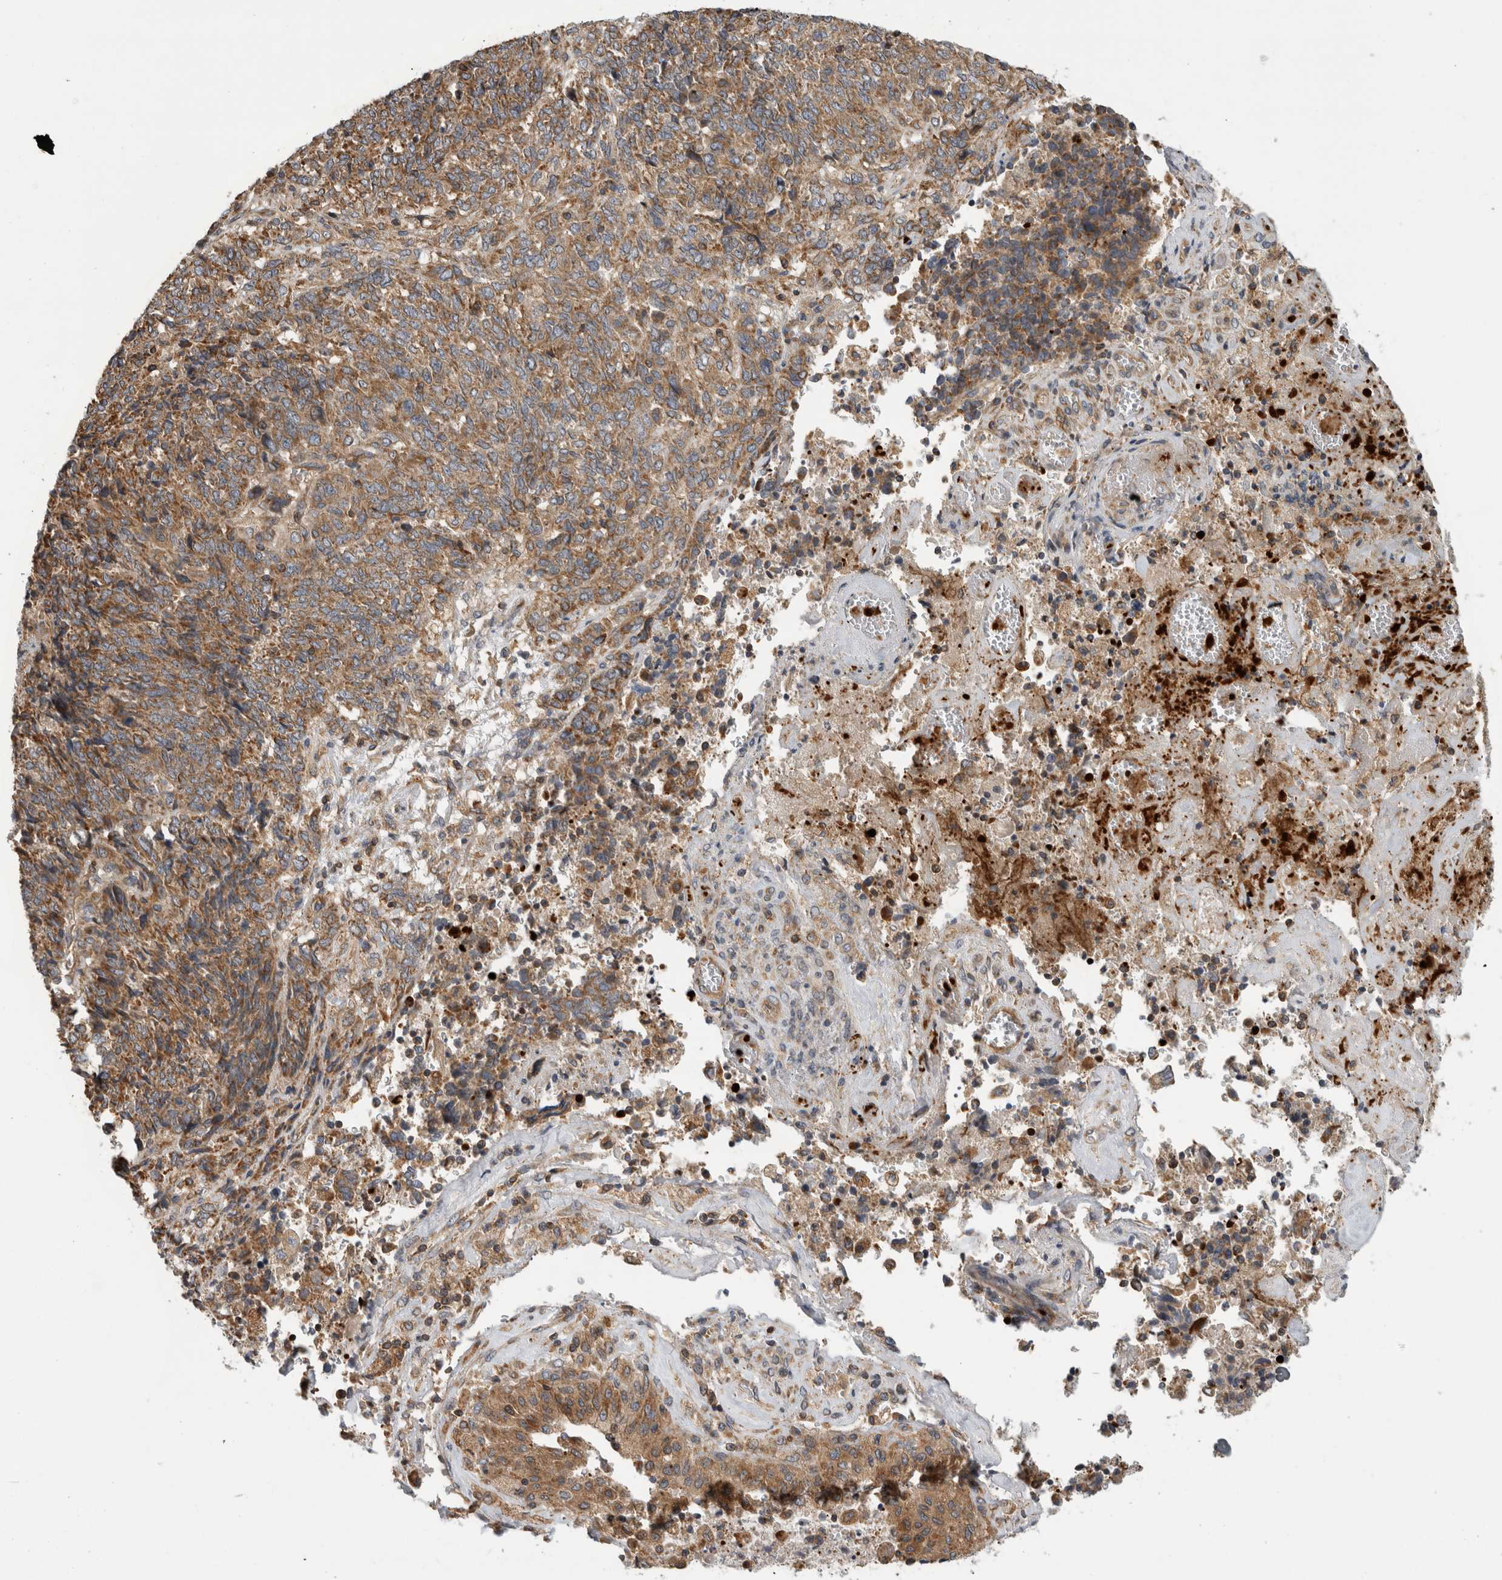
{"staining": {"intensity": "moderate", "quantity": ">75%", "location": "cytoplasmic/membranous"}, "tissue": "endometrial cancer", "cell_type": "Tumor cells", "image_type": "cancer", "snomed": [{"axis": "morphology", "description": "Adenocarcinoma, NOS"}, {"axis": "topography", "description": "Endometrium"}], "caption": "Immunohistochemical staining of human endometrial adenocarcinoma shows medium levels of moderate cytoplasmic/membranous positivity in about >75% of tumor cells.", "gene": "GRIK2", "patient": {"sex": "female", "age": 80}}